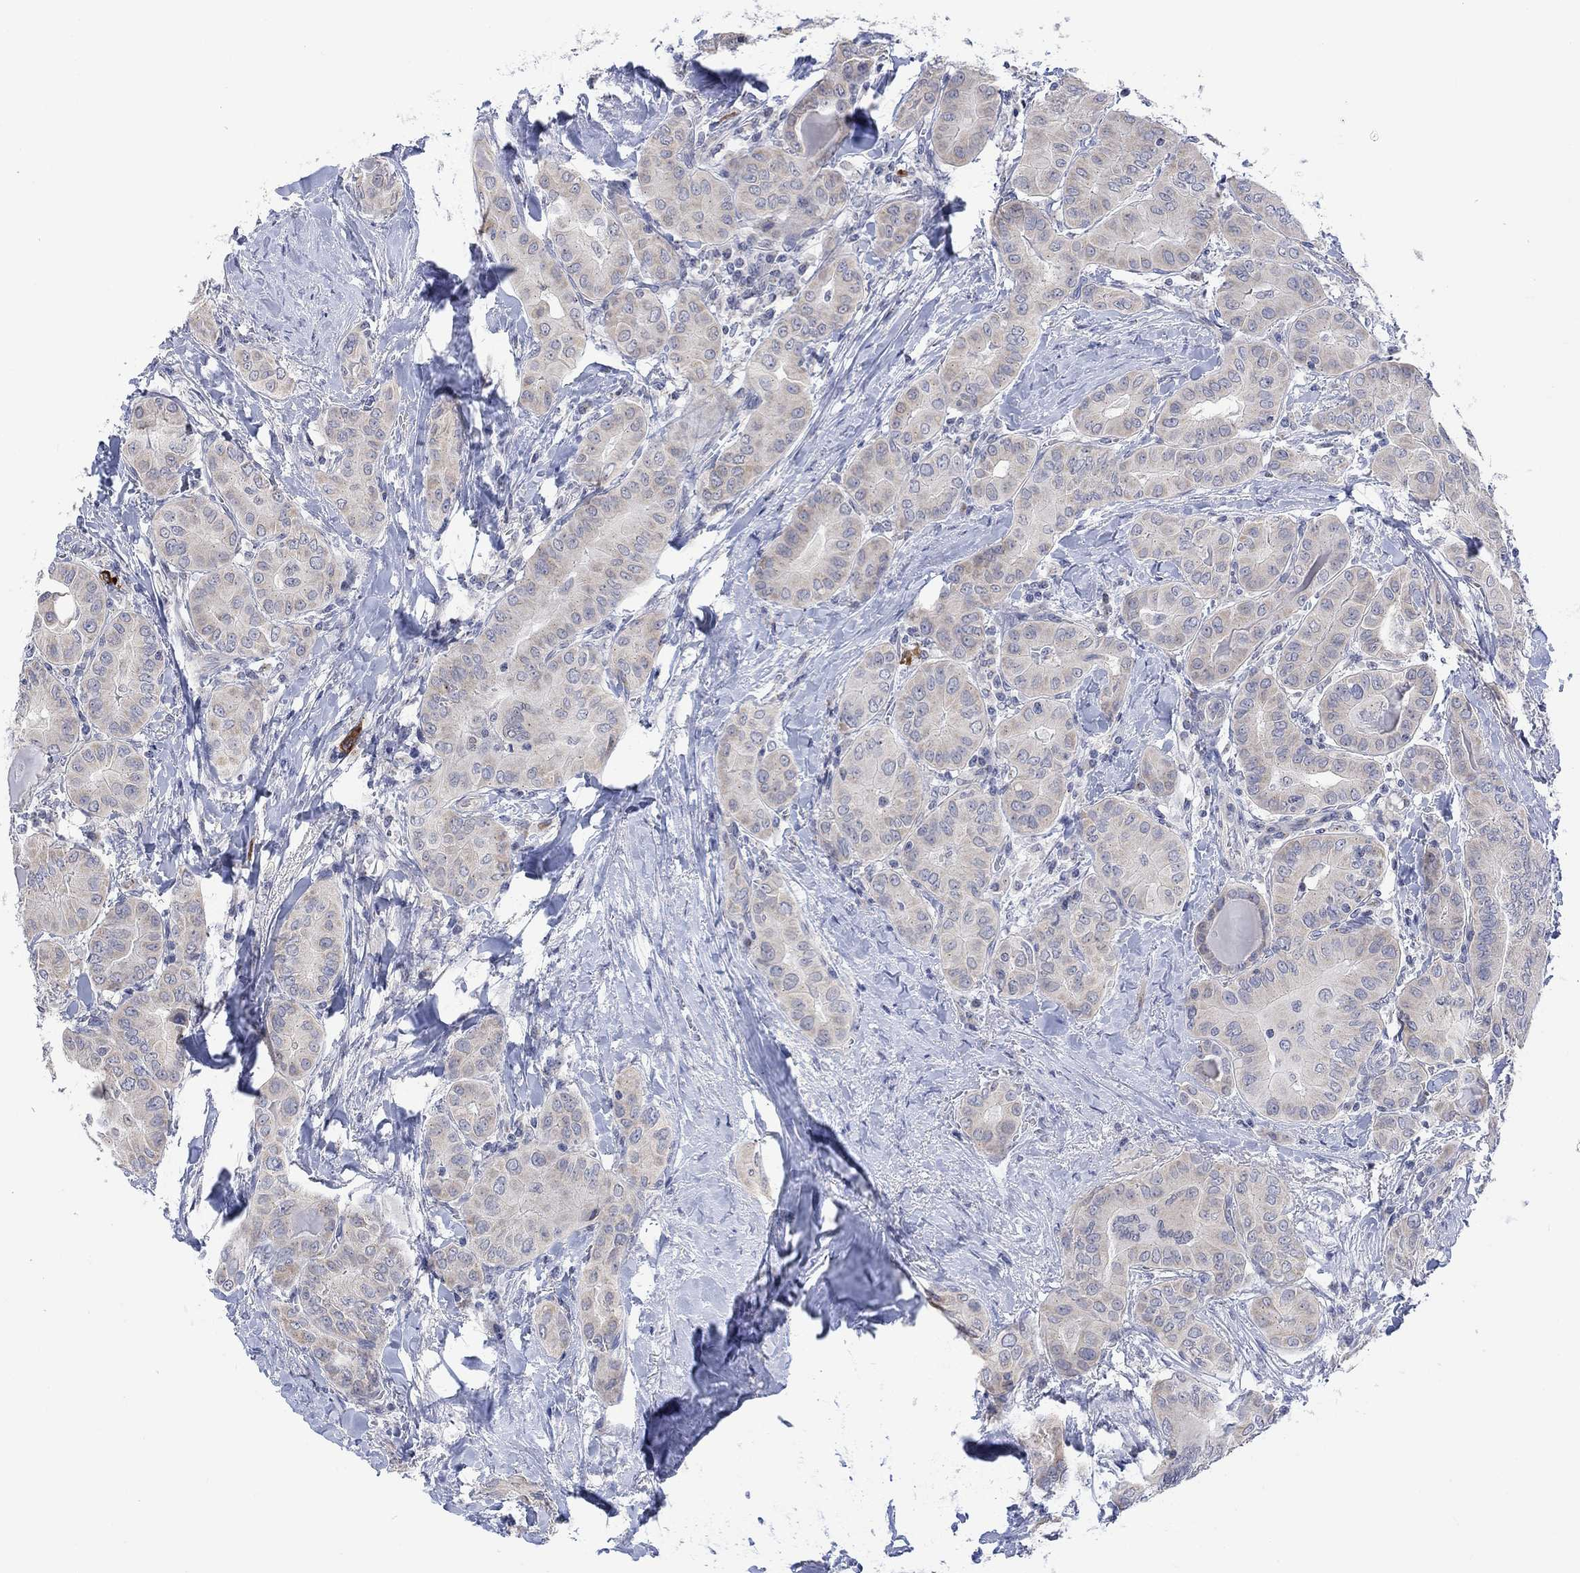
{"staining": {"intensity": "weak", "quantity": "<25%", "location": "cytoplasmic/membranous"}, "tissue": "thyroid cancer", "cell_type": "Tumor cells", "image_type": "cancer", "snomed": [{"axis": "morphology", "description": "Papillary adenocarcinoma, NOS"}, {"axis": "topography", "description": "Thyroid gland"}], "caption": "Thyroid cancer was stained to show a protein in brown. There is no significant staining in tumor cells.", "gene": "DCX", "patient": {"sex": "female", "age": 37}}